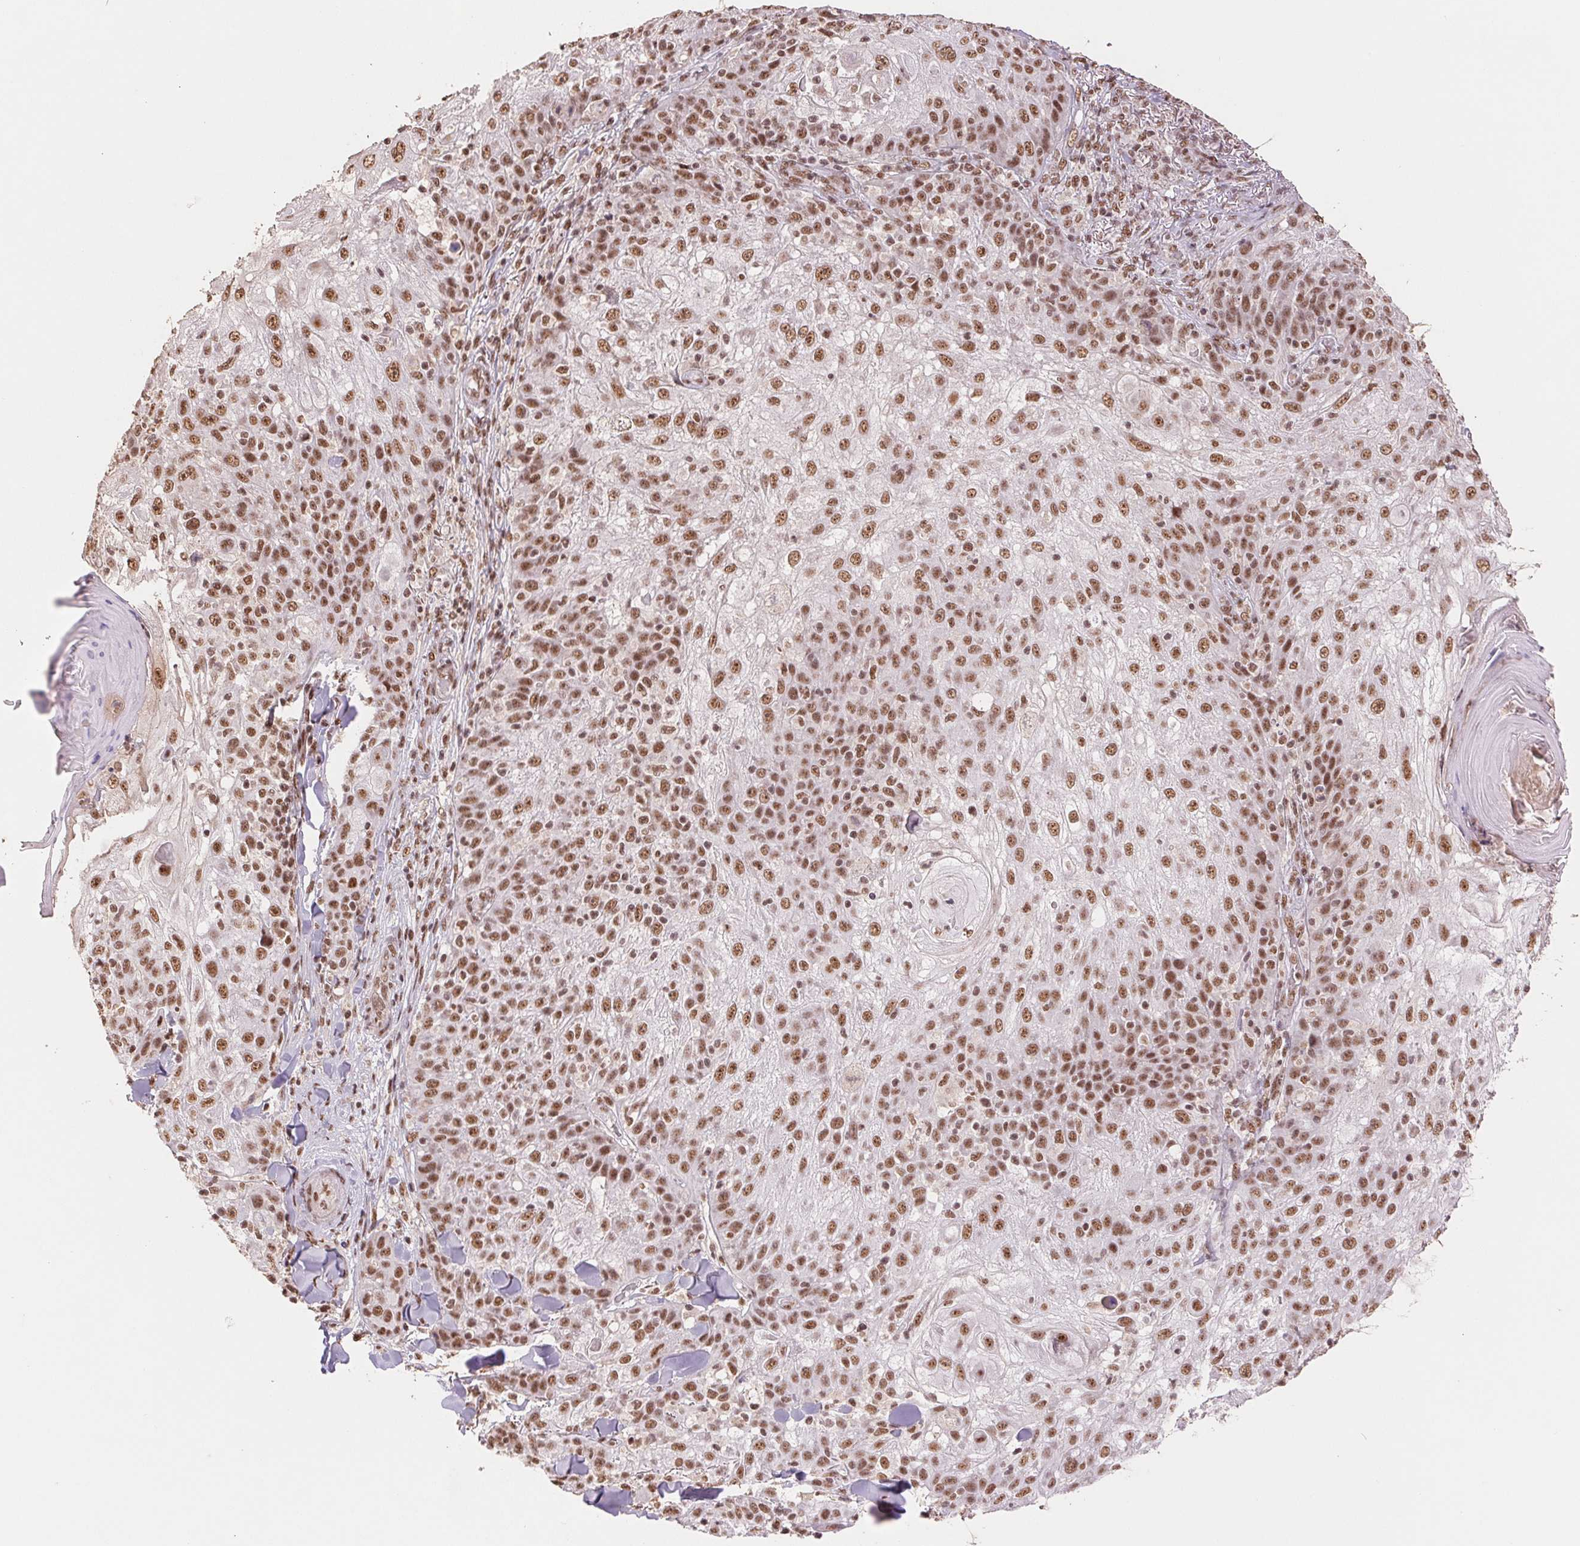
{"staining": {"intensity": "moderate", "quantity": ">75%", "location": "nuclear"}, "tissue": "skin cancer", "cell_type": "Tumor cells", "image_type": "cancer", "snomed": [{"axis": "morphology", "description": "Normal tissue, NOS"}, {"axis": "morphology", "description": "Squamous cell carcinoma, NOS"}, {"axis": "topography", "description": "Skin"}], "caption": "Squamous cell carcinoma (skin) was stained to show a protein in brown. There is medium levels of moderate nuclear staining in about >75% of tumor cells.", "gene": "SREK1", "patient": {"sex": "female", "age": 83}}